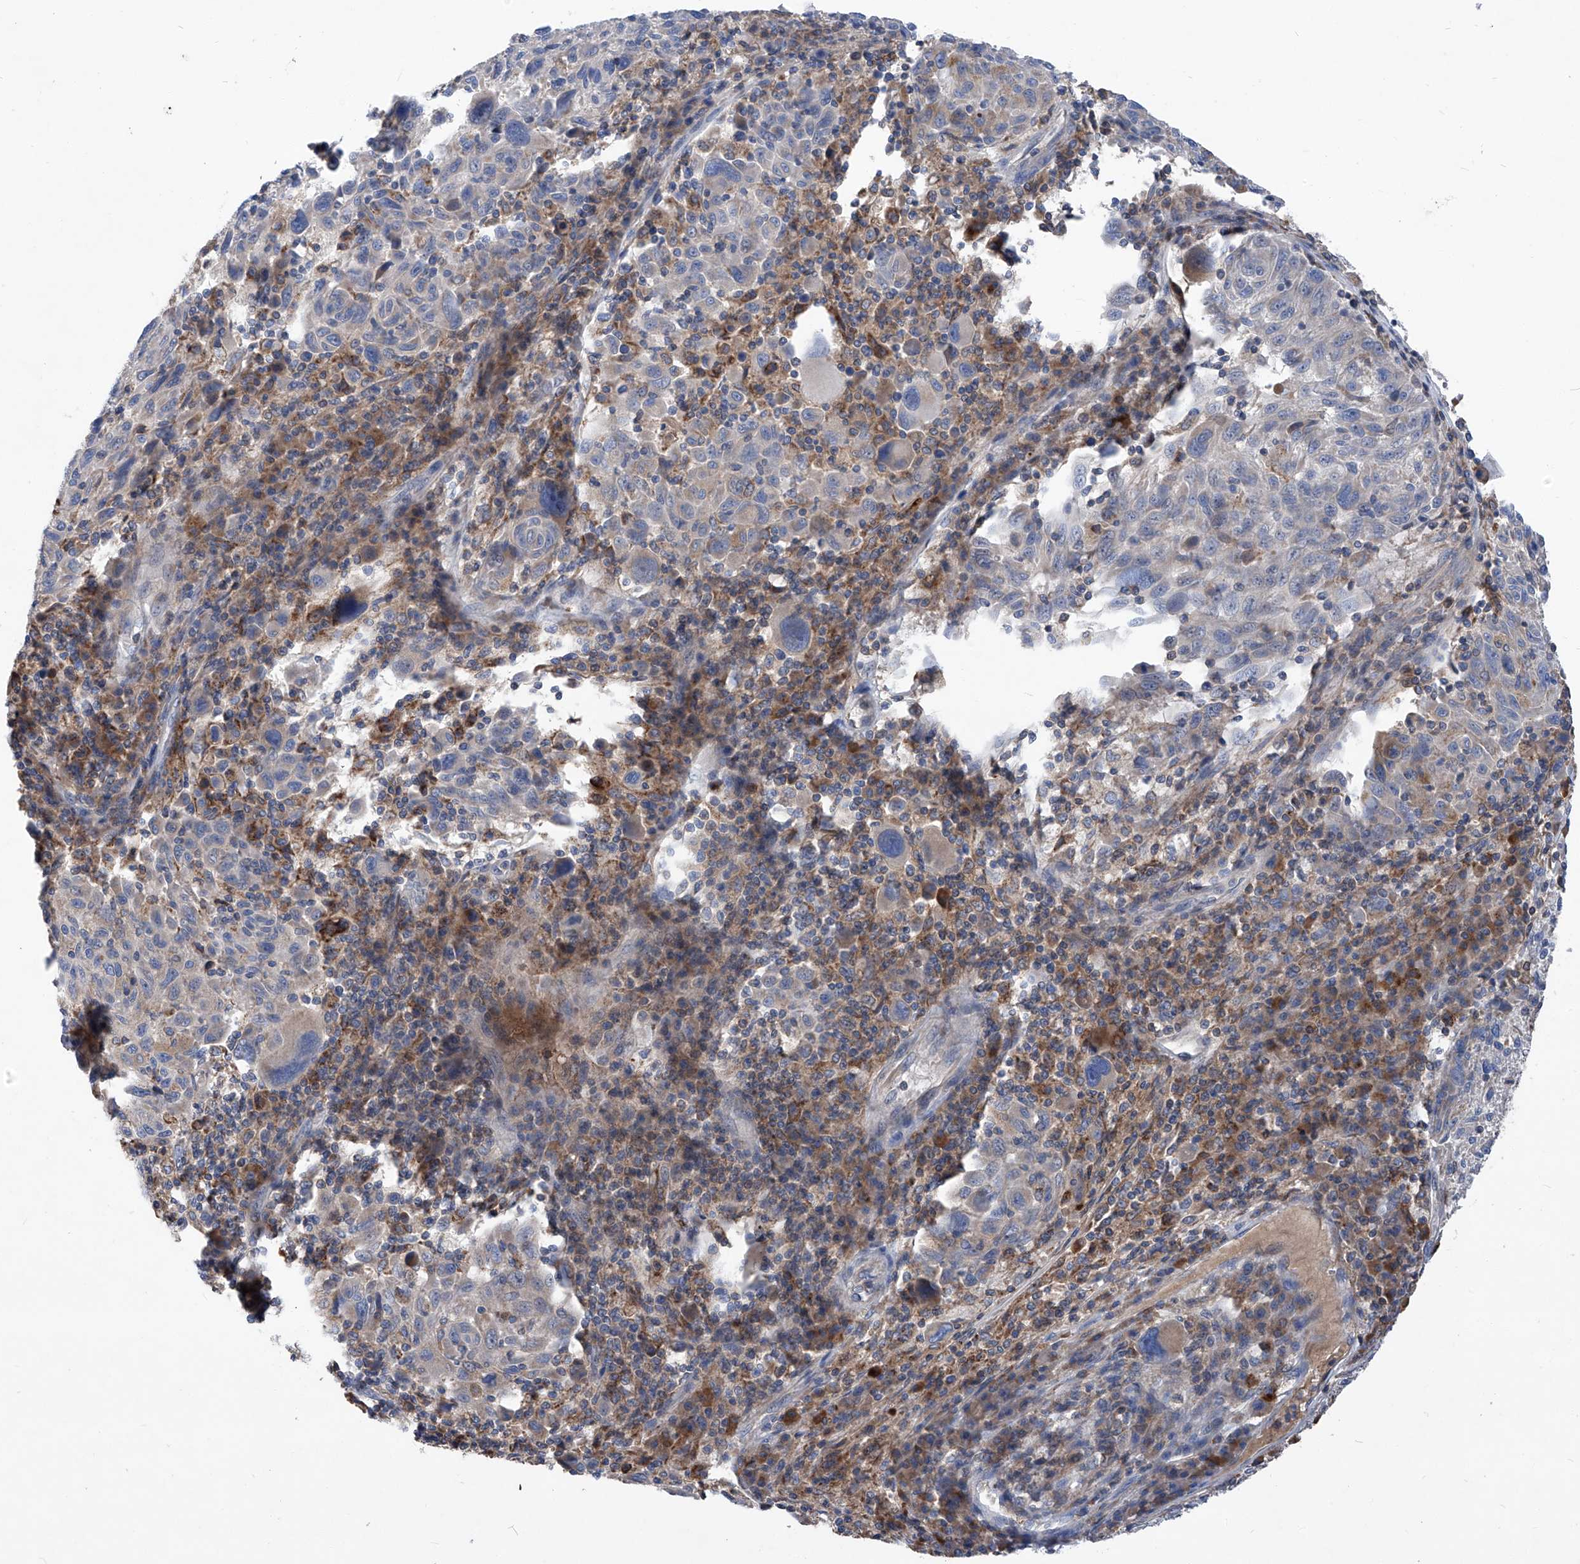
{"staining": {"intensity": "weak", "quantity": "<25%", "location": "cytoplasmic/membranous"}, "tissue": "melanoma", "cell_type": "Tumor cells", "image_type": "cancer", "snomed": [{"axis": "morphology", "description": "Malignant melanoma, NOS"}, {"axis": "topography", "description": "Skin"}], "caption": "Immunohistochemistry of human melanoma displays no staining in tumor cells.", "gene": "EPHA8", "patient": {"sex": "male", "age": 53}}